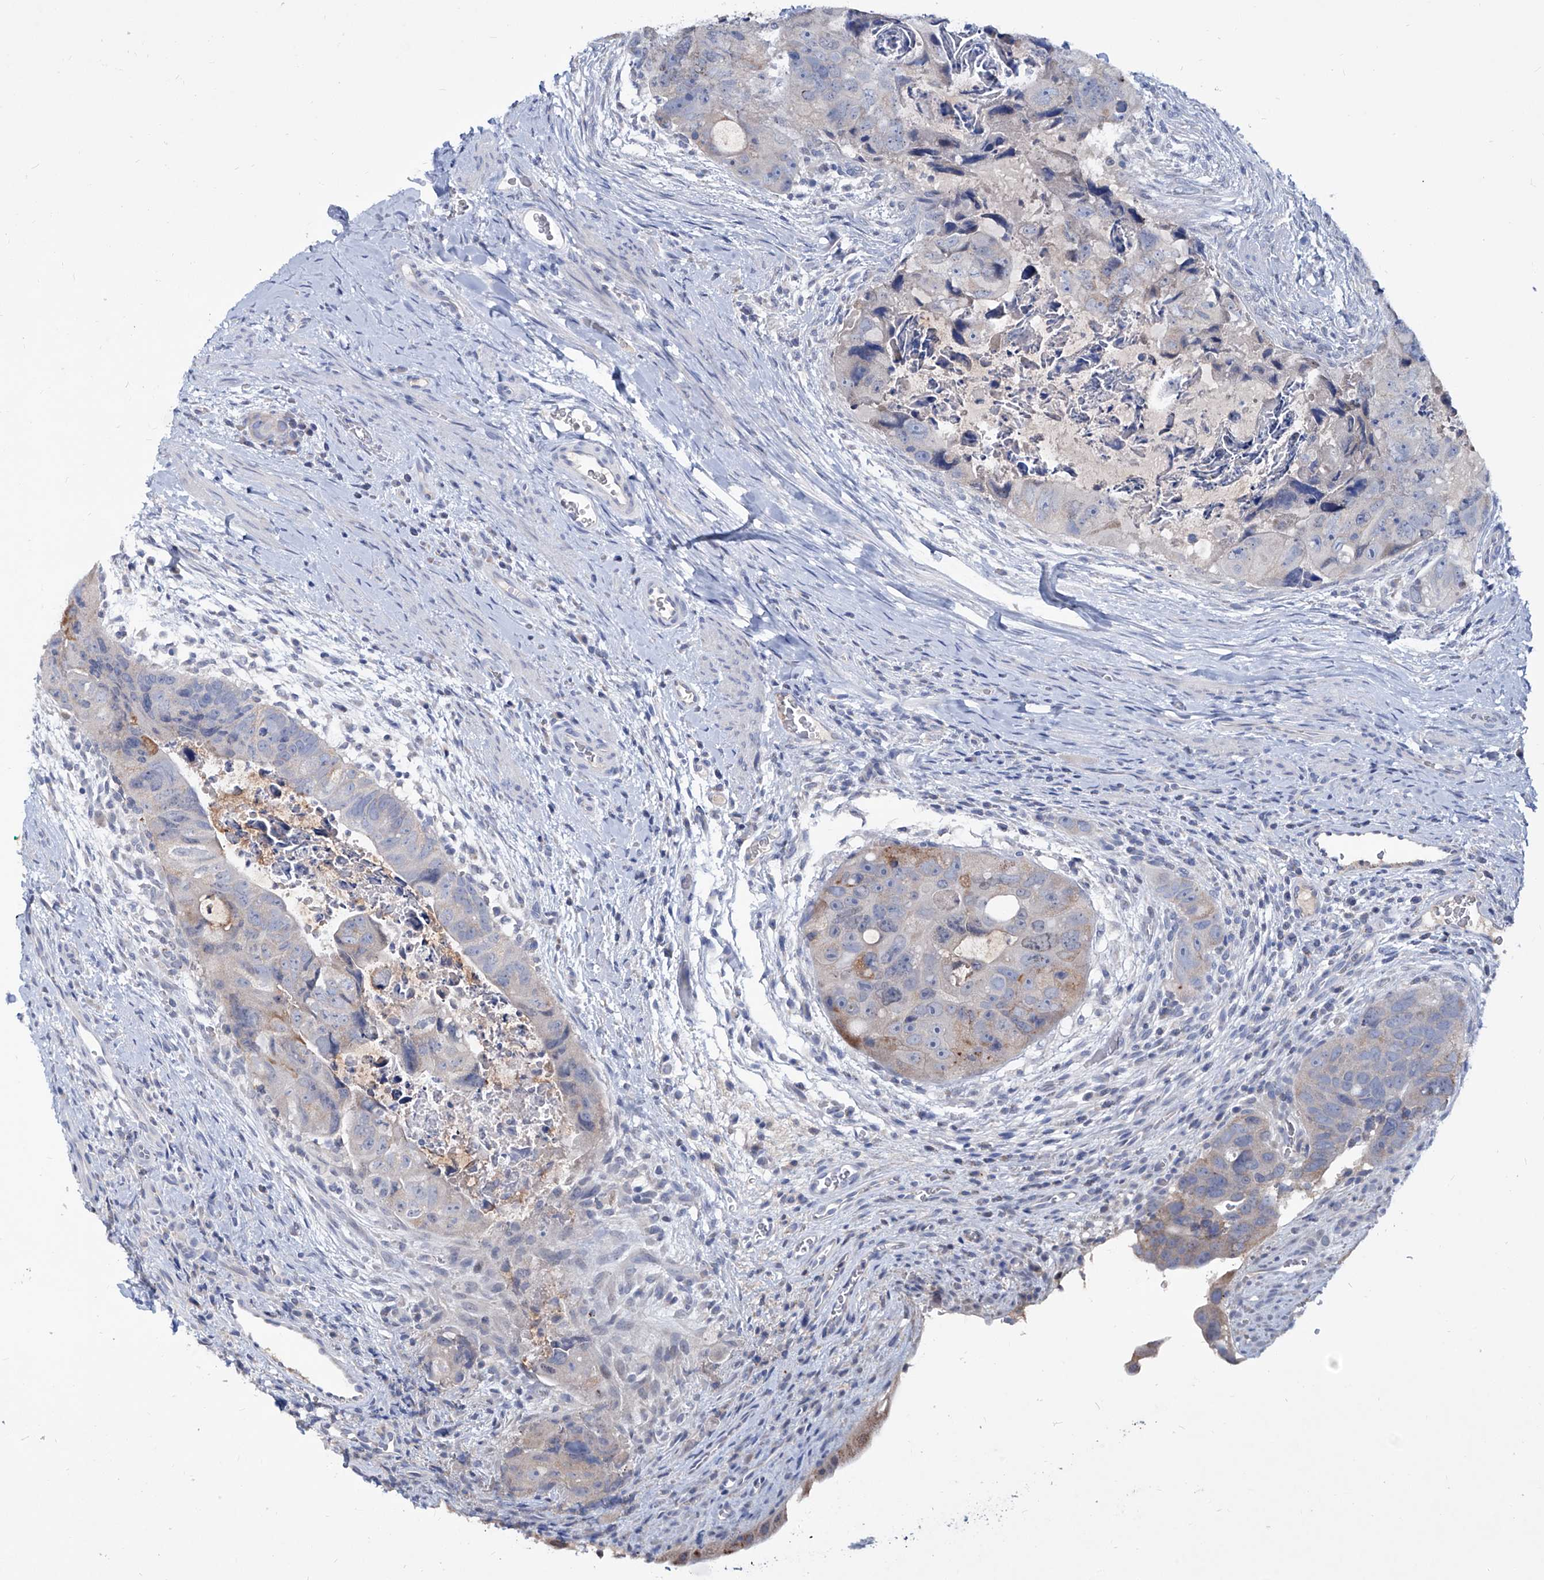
{"staining": {"intensity": "weak", "quantity": "<25%", "location": "cytoplasmic/membranous"}, "tissue": "colorectal cancer", "cell_type": "Tumor cells", "image_type": "cancer", "snomed": [{"axis": "morphology", "description": "Adenocarcinoma, NOS"}, {"axis": "topography", "description": "Rectum"}], "caption": "A histopathology image of colorectal cancer stained for a protein exhibits no brown staining in tumor cells.", "gene": "KLHL17", "patient": {"sex": "male", "age": 59}}